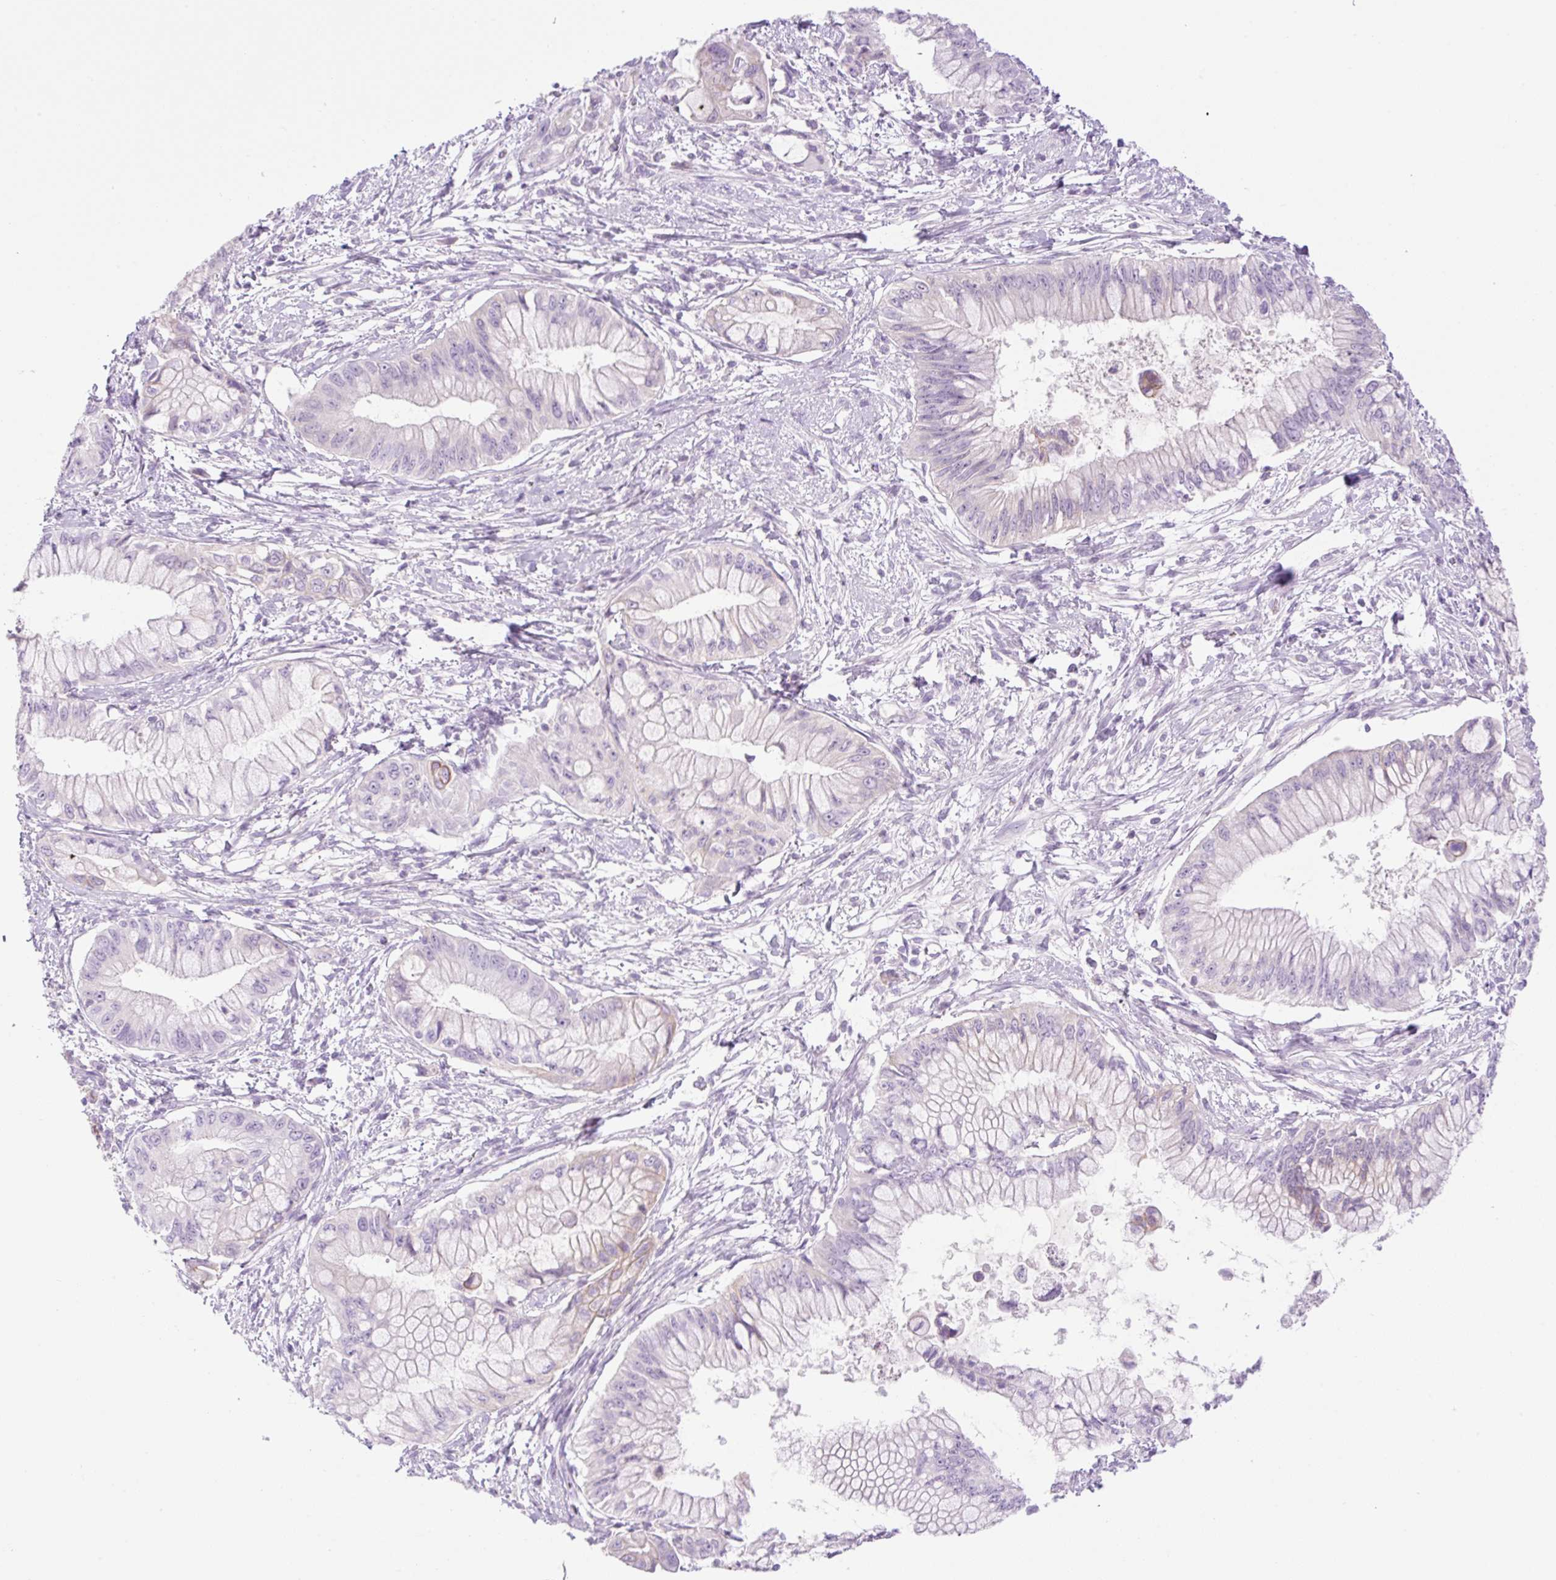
{"staining": {"intensity": "weak", "quantity": "<25%", "location": "cytoplasmic/membranous"}, "tissue": "pancreatic cancer", "cell_type": "Tumor cells", "image_type": "cancer", "snomed": [{"axis": "morphology", "description": "Adenocarcinoma, NOS"}, {"axis": "topography", "description": "Pancreas"}], "caption": "Pancreatic cancer was stained to show a protein in brown. There is no significant positivity in tumor cells.", "gene": "PALM3", "patient": {"sex": "male", "age": 48}}